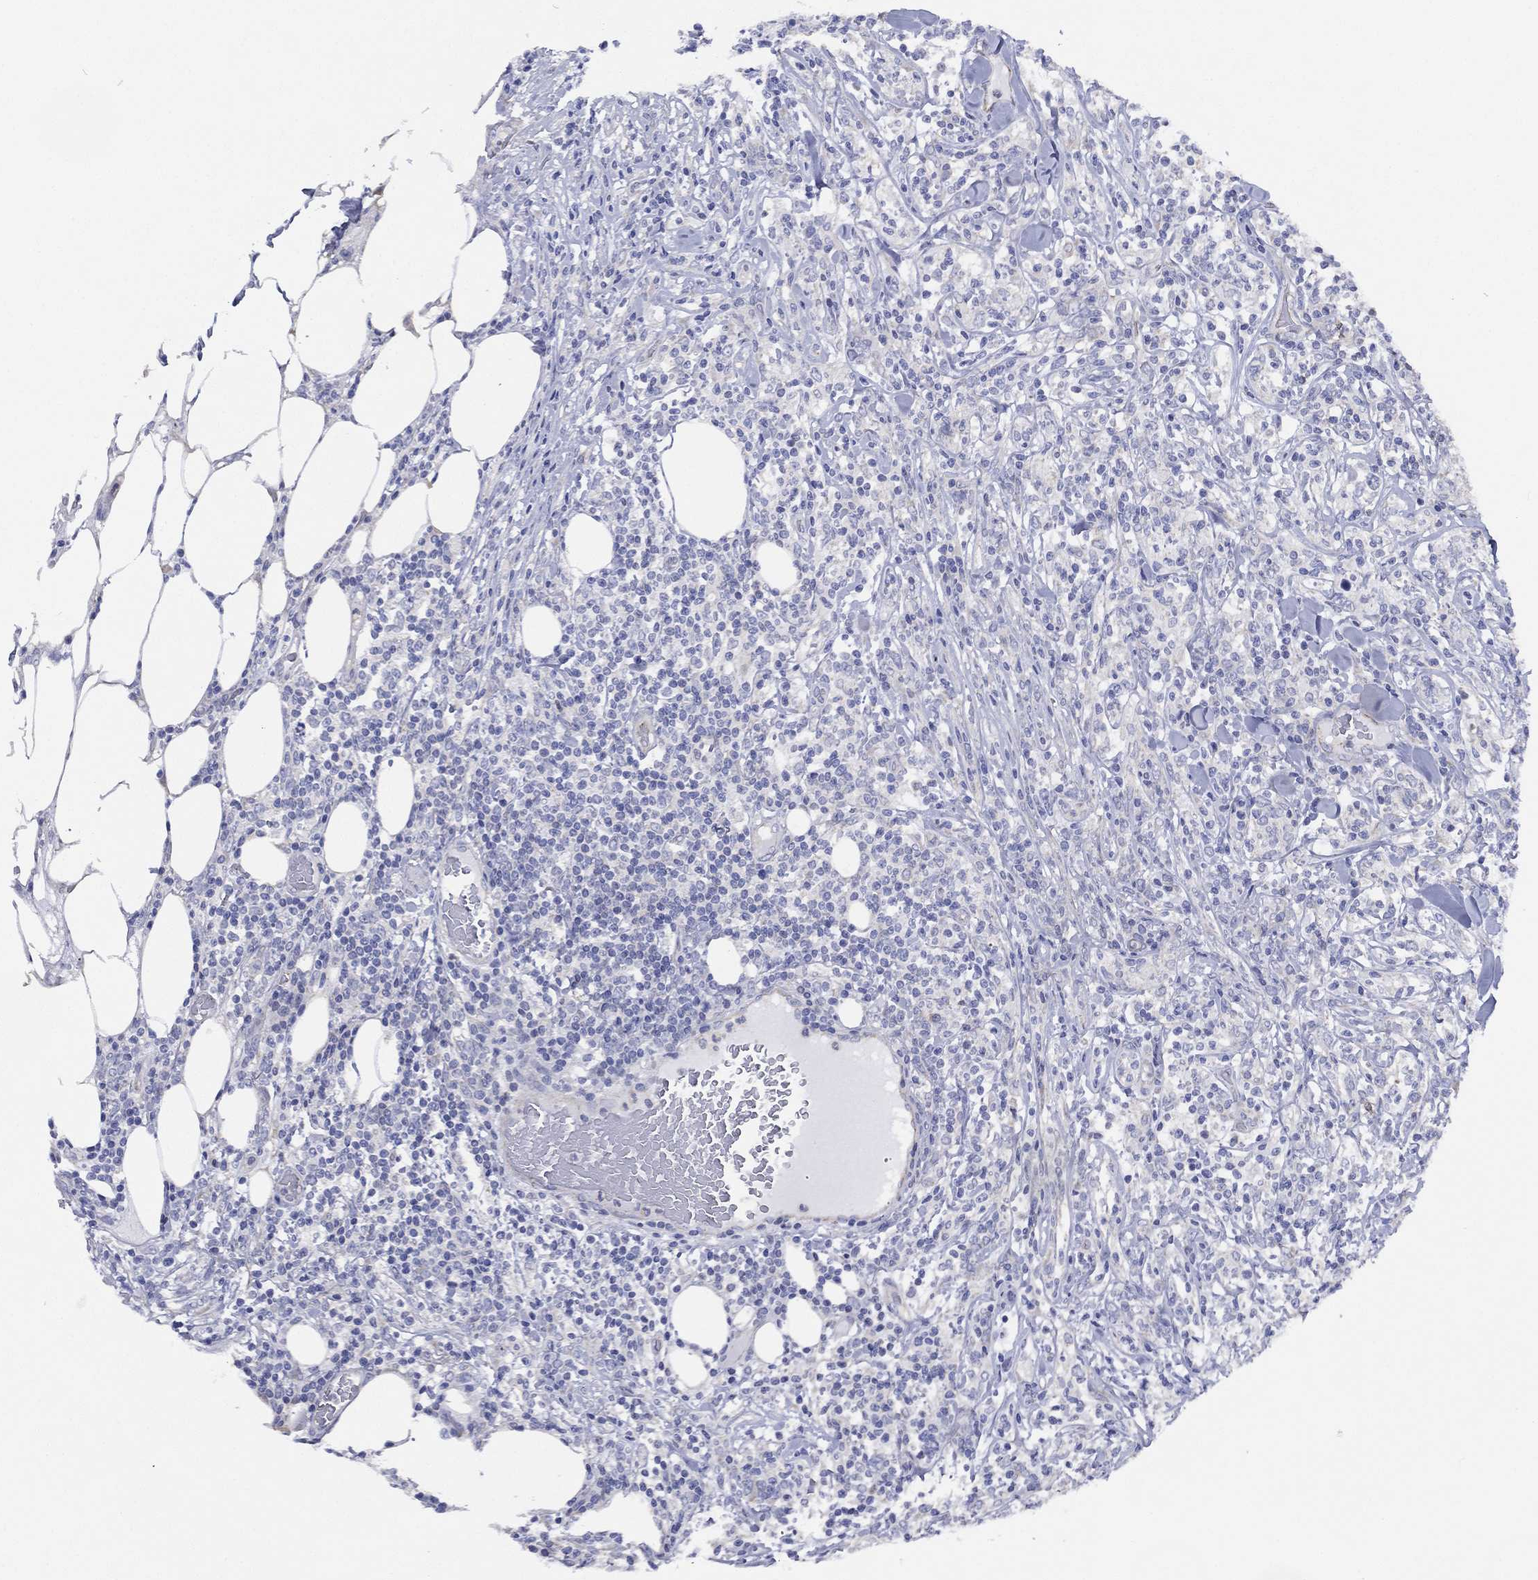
{"staining": {"intensity": "negative", "quantity": "none", "location": "none"}, "tissue": "lymphoma", "cell_type": "Tumor cells", "image_type": "cancer", "snomed": [{"axis": "morphology", "description": "Malignant lymphoma, non-Hodgkin's type, High grade"}, {"axis": "topography", "description": "Lymph node"}], "caption": "The immunohistochemistry image has no significant staining in tumor cells of lymphoma tissue.", "gene": "ZNF223", "patient": {"sex": "female", "age": 84}}